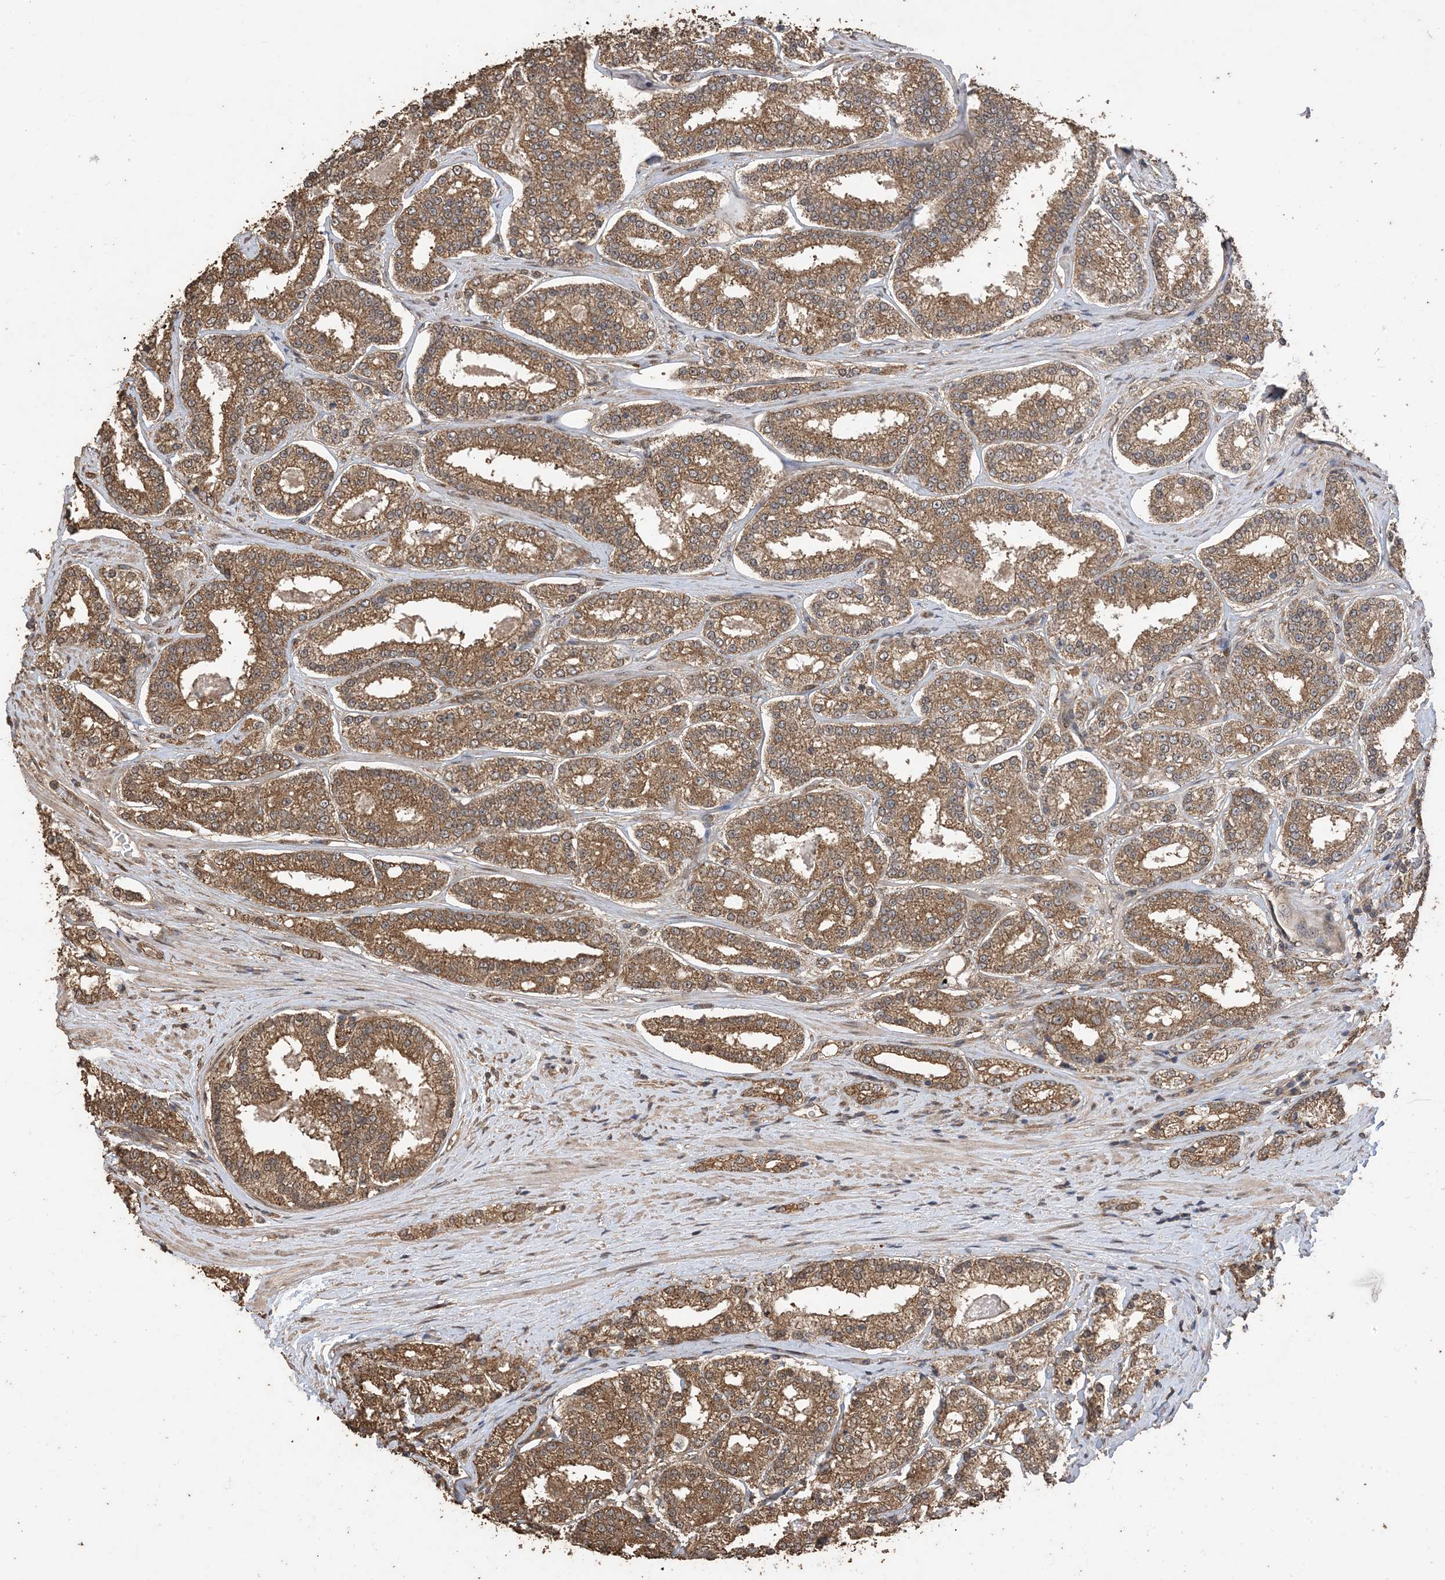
{"staining": {"intensity": "moderate", "quantity": ">75%", "location": "cytoplasmic/membranous"}, "tissue": "prostate cancer", "cell_type": "Tumor cells", "image_type": "cancer", "snomed": [{"axis": "morphology", "description": "Normal tissue, NOS"}, {"axis": "morphology", "description": "Adenocarcinoma, High grade"}, {"axis": "topography", "description": "Prostate"}], "caption": "Prostate cancer was stained to show a protein in brown. There is medium levels of moderate cytoplasmic/membranous staining in about >75% of tumor cells.", "gene": "ZKSCAN5", "patient": {"sex": "male", "age": 83}}